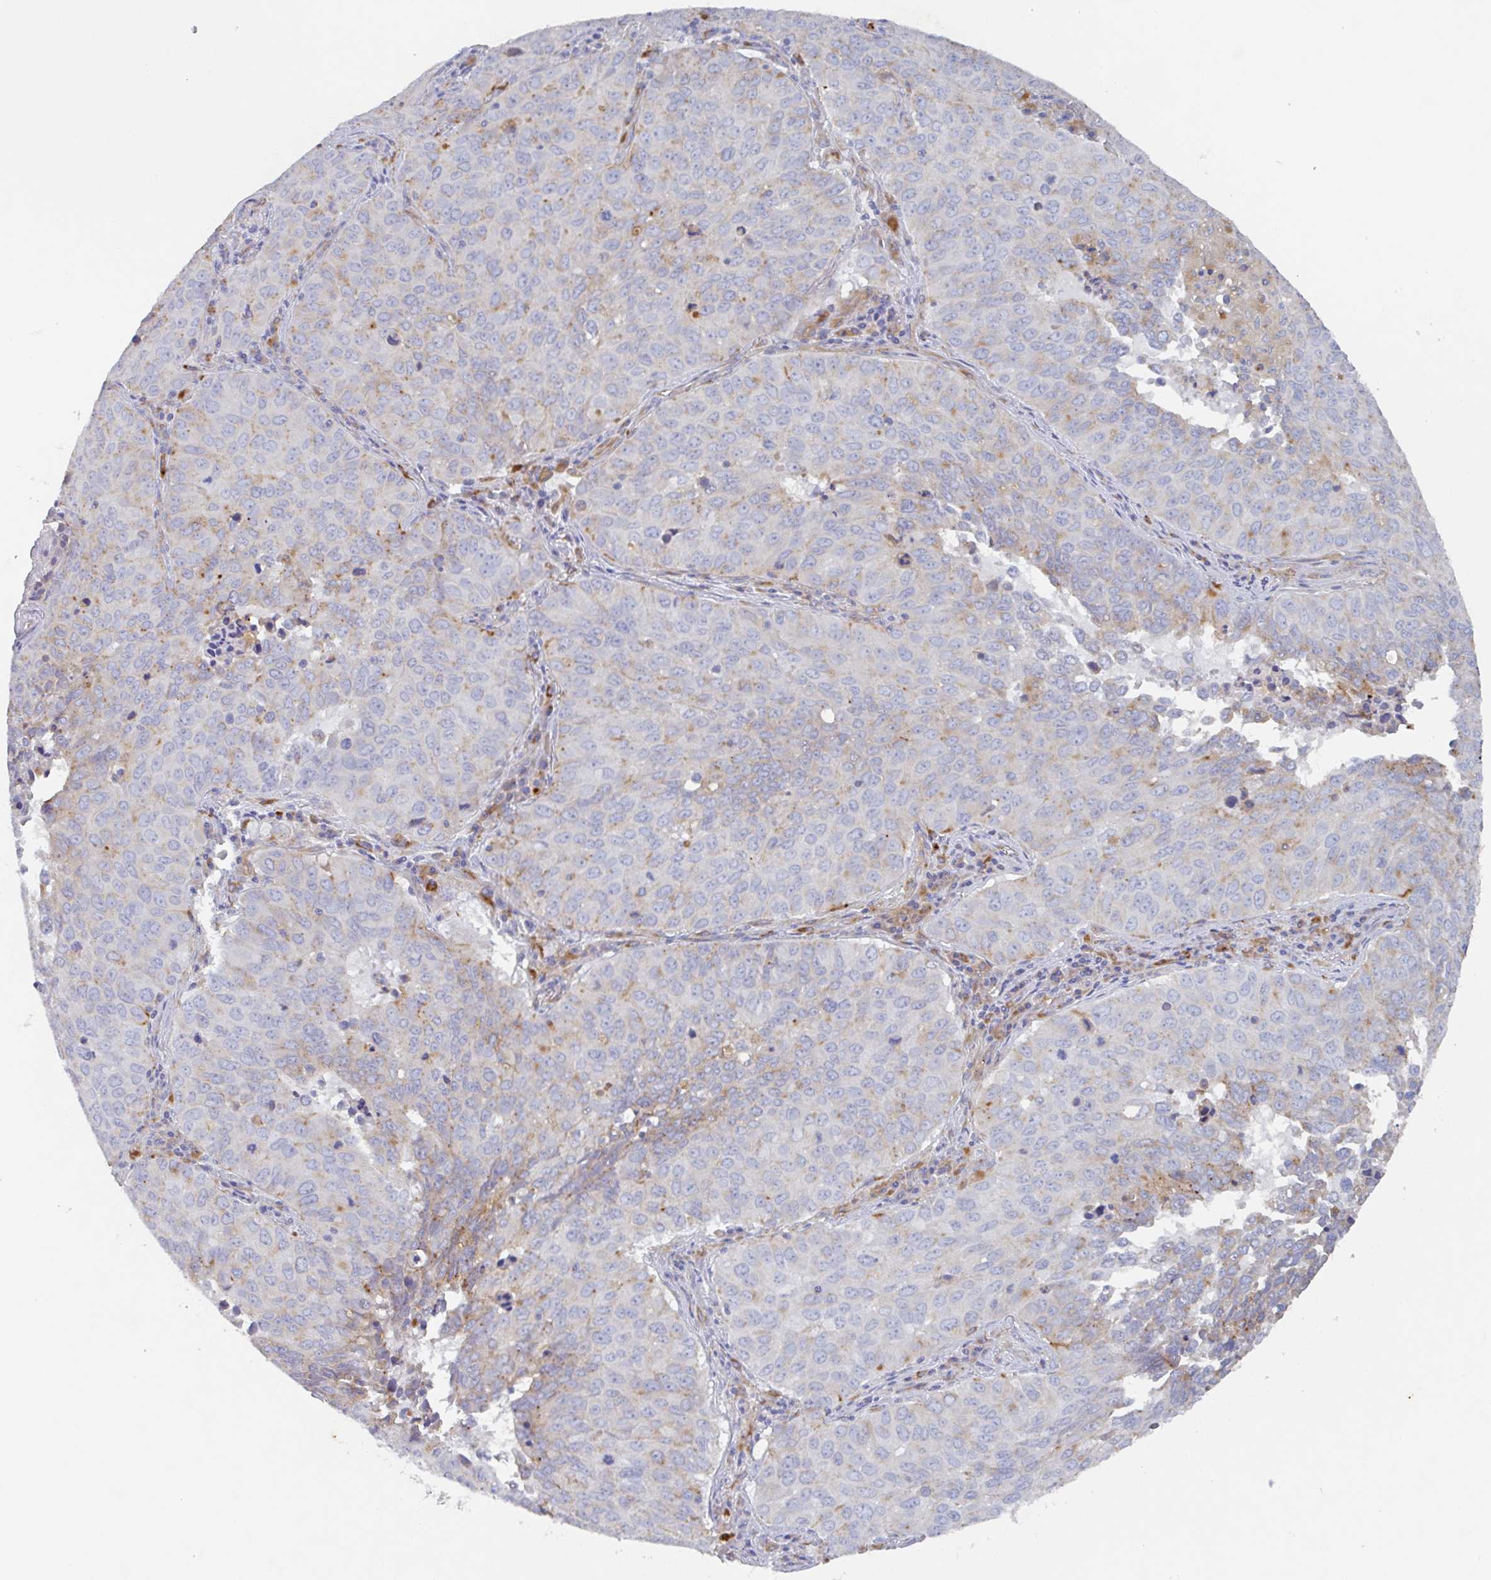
{"staining": {"intensity": "moderate", "quantity": "<25%", "location": "cytoplasmic/membranous"}, "tissue": "lung cancer", "cell_type": "Tumor cells", "image_type": "cancer", "snomed": [{"axis": "morphology", "description": "Adenocarcinoma, NOS"}, {"axis": "topography", "description": "Lung"}], "caption": "Immunohistochemical staining of lung cancer exhibits low levels of moderate cytoplasmic/membranous protein expression in approximately <25% of tumor cells. (IHC, brightfield microscopy, high magnification).", "gene": "MANBA", "patient": {"sex": "female", "age": 50}}